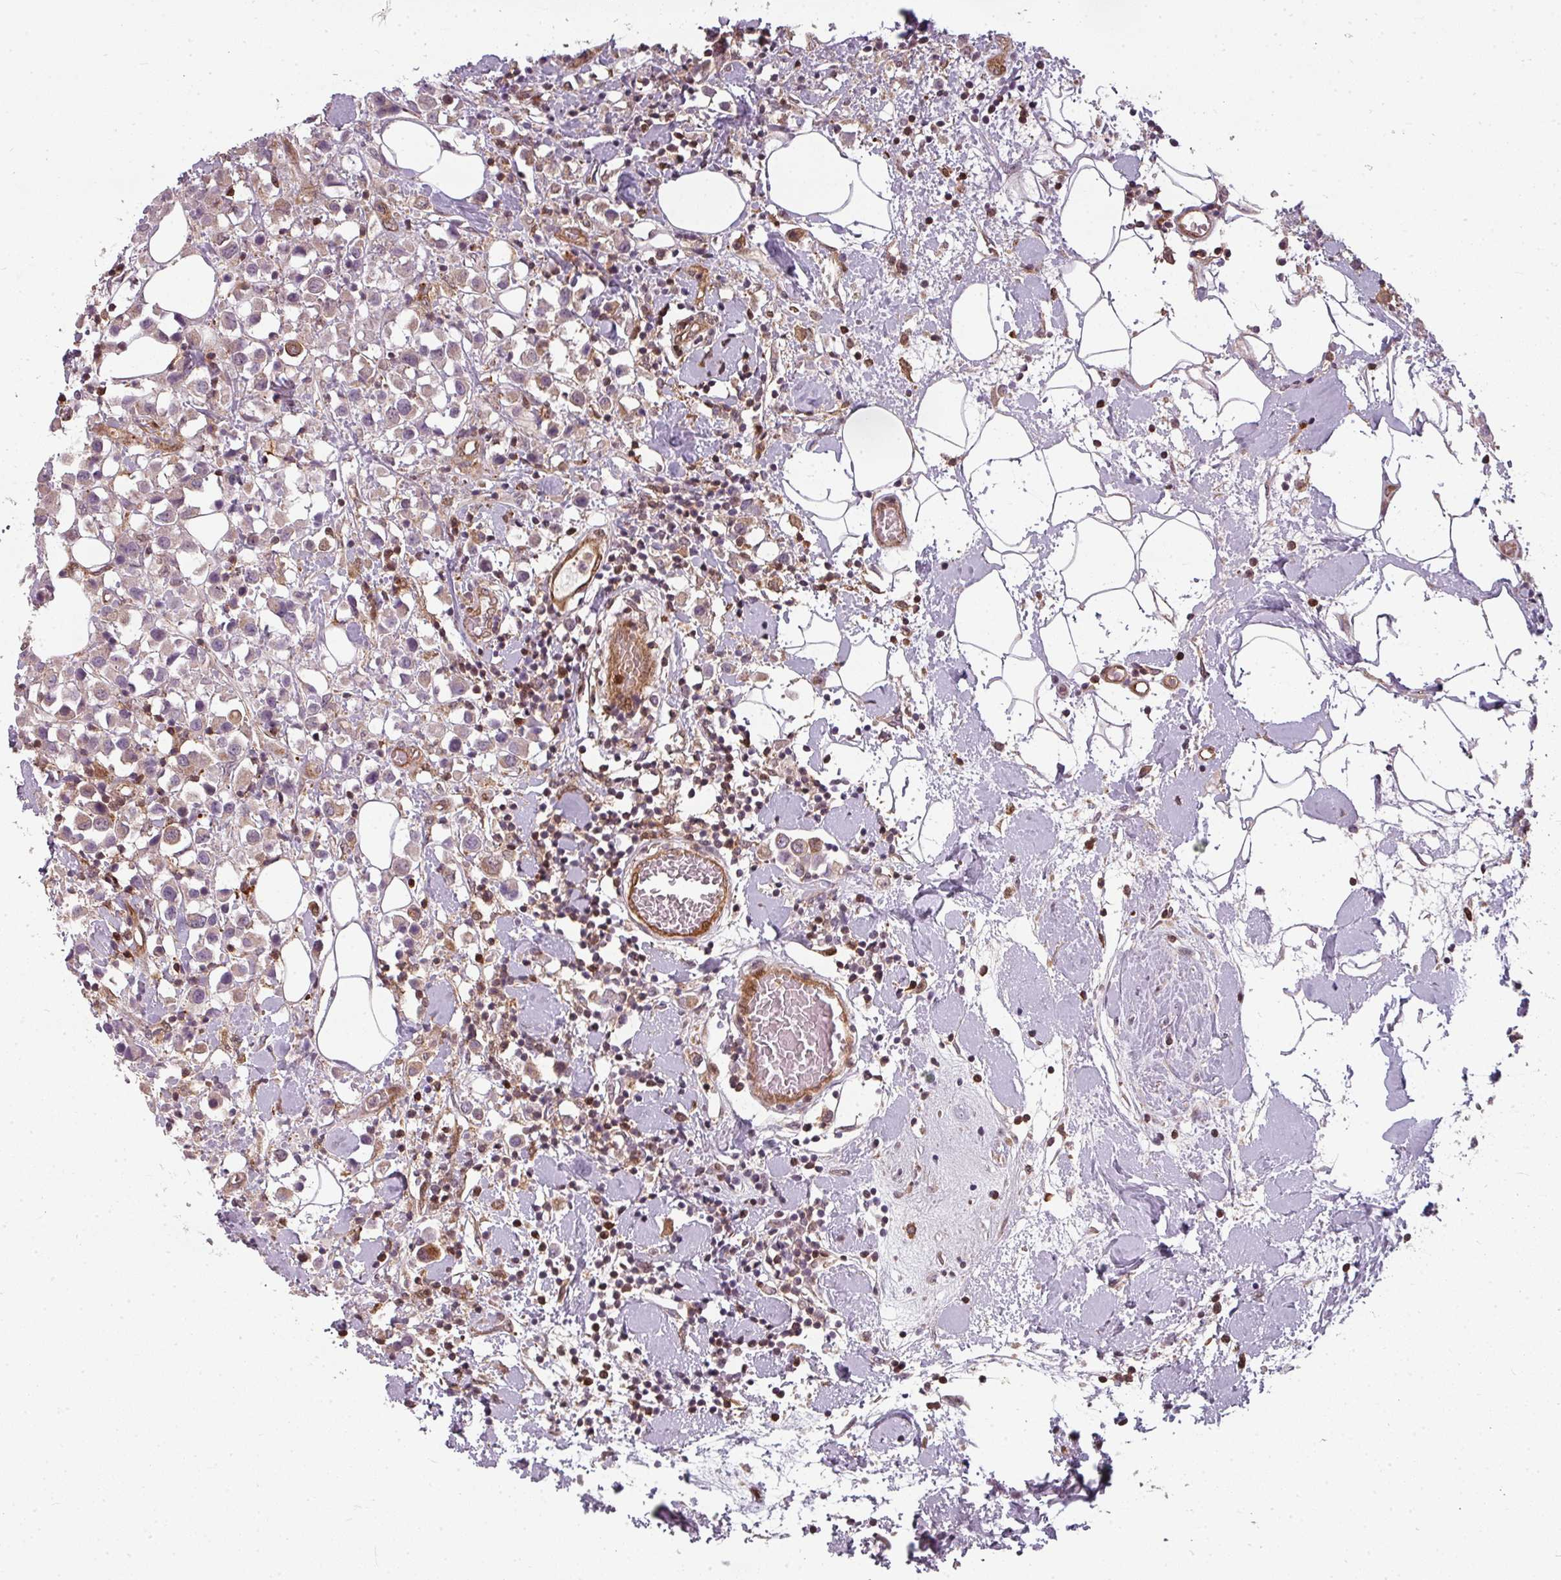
{"staining": {"intensity": "moderate", "quantity": "<25%", "location": "cytoplasmic/membranous"}, "tissue": "breast cancer", "cell_type": "Tumor cells", "image_type": "cancer", "snomed": [{"axis": "morphology", "description": "Duct carcinoma"}, {"axis": "topography", "description": "Breast"}], "caption": "Protein staining of breast cancer (intraductal carcinoma) tissue shows moderate cytoplasmic/membranous staining in approximately <25% of tumor cells.", "gene": "CLIC1", "patient": {"sex": "female", "age": 61}}